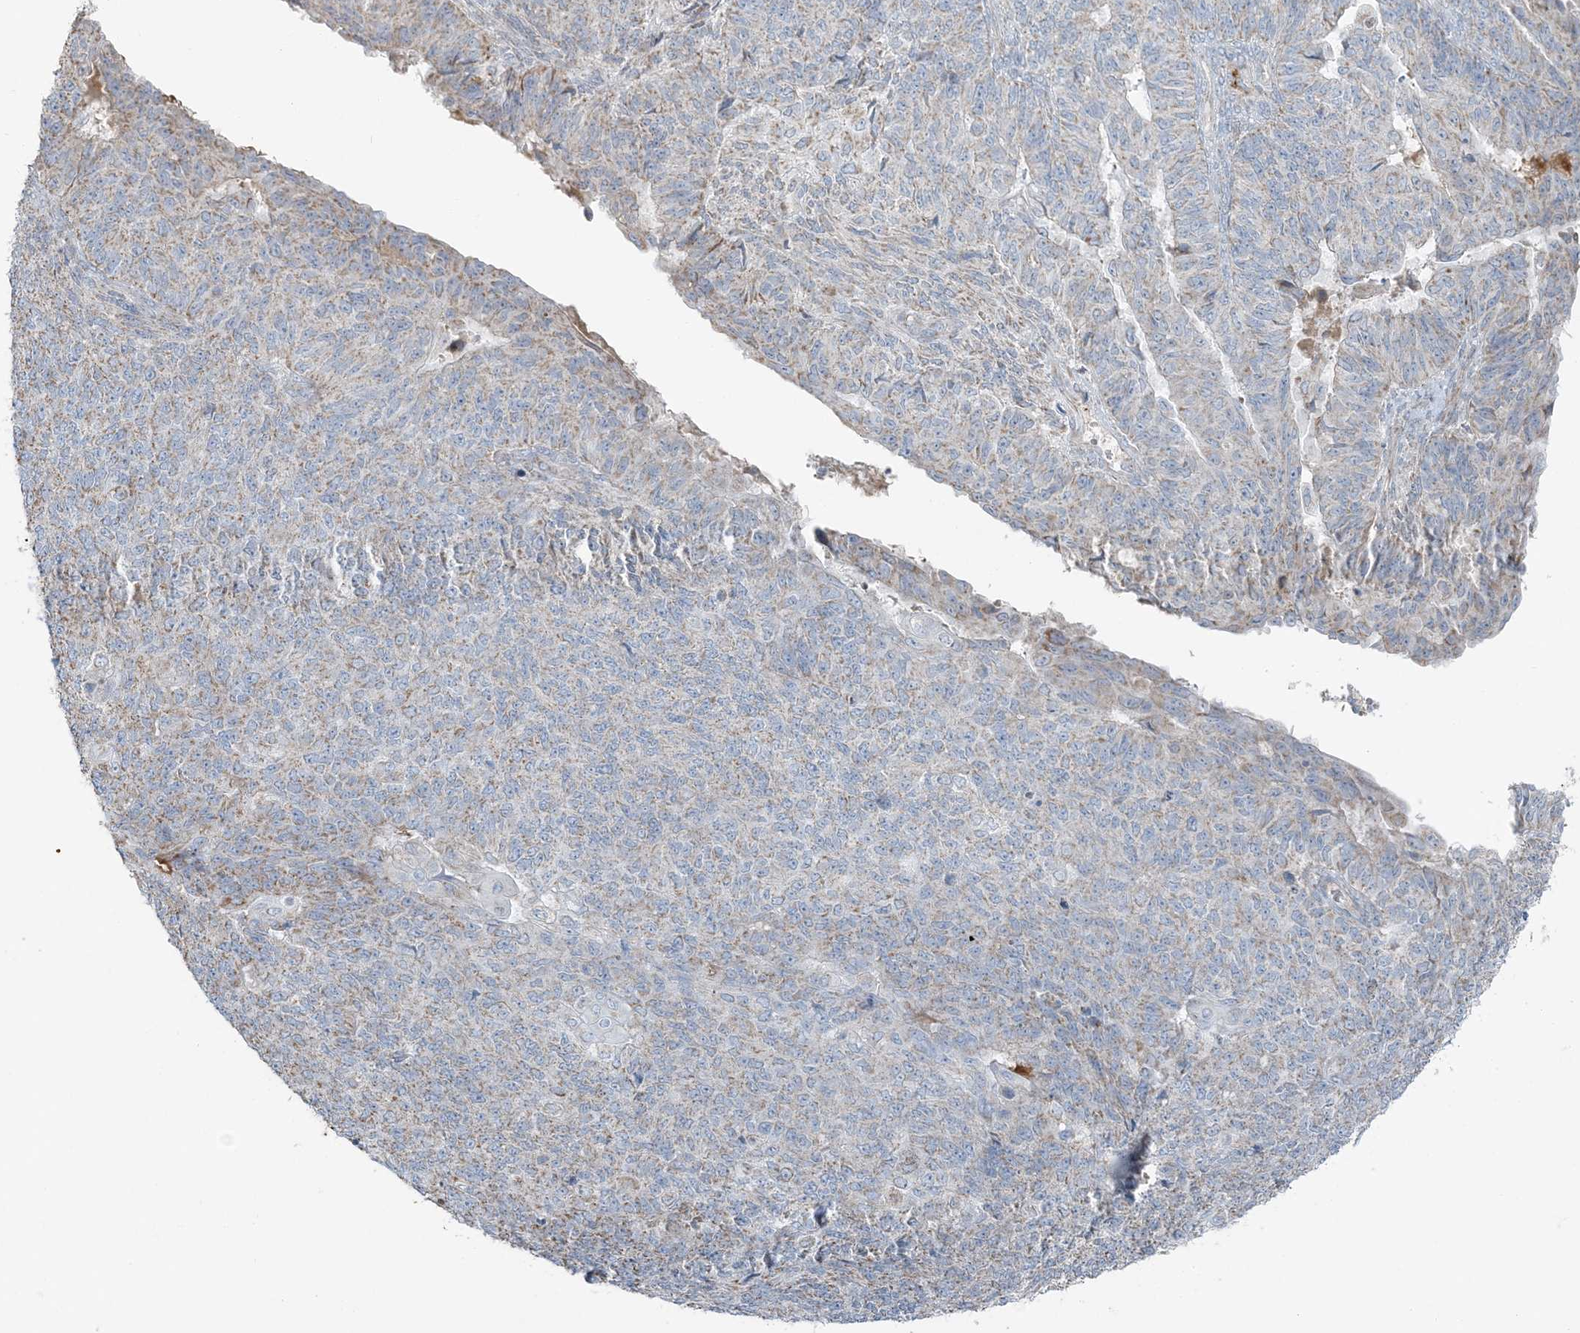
{"staining": {"intensity": "weak", "quantity": "25%-75%", "location": "cytoplasmic/membranous"}, "tissue": "endometrial cancer", "cell_type": "Tumor cells", "image_type": "cancer", "snomed": [{"axis": "morphology", "description": "Adenocarcinoma, NOS"}, {"axis": "topography", "description": "Endometrium"}], "caption": "Immunohistochemical staining of human endometrial adenocarcinoma displays low levels of weak cytoplasmic/membranous protein staining in about 25%-75% of tumor cells.", "gene": "SLC22A16", "patient": {"sex": "female", "age": 32}}